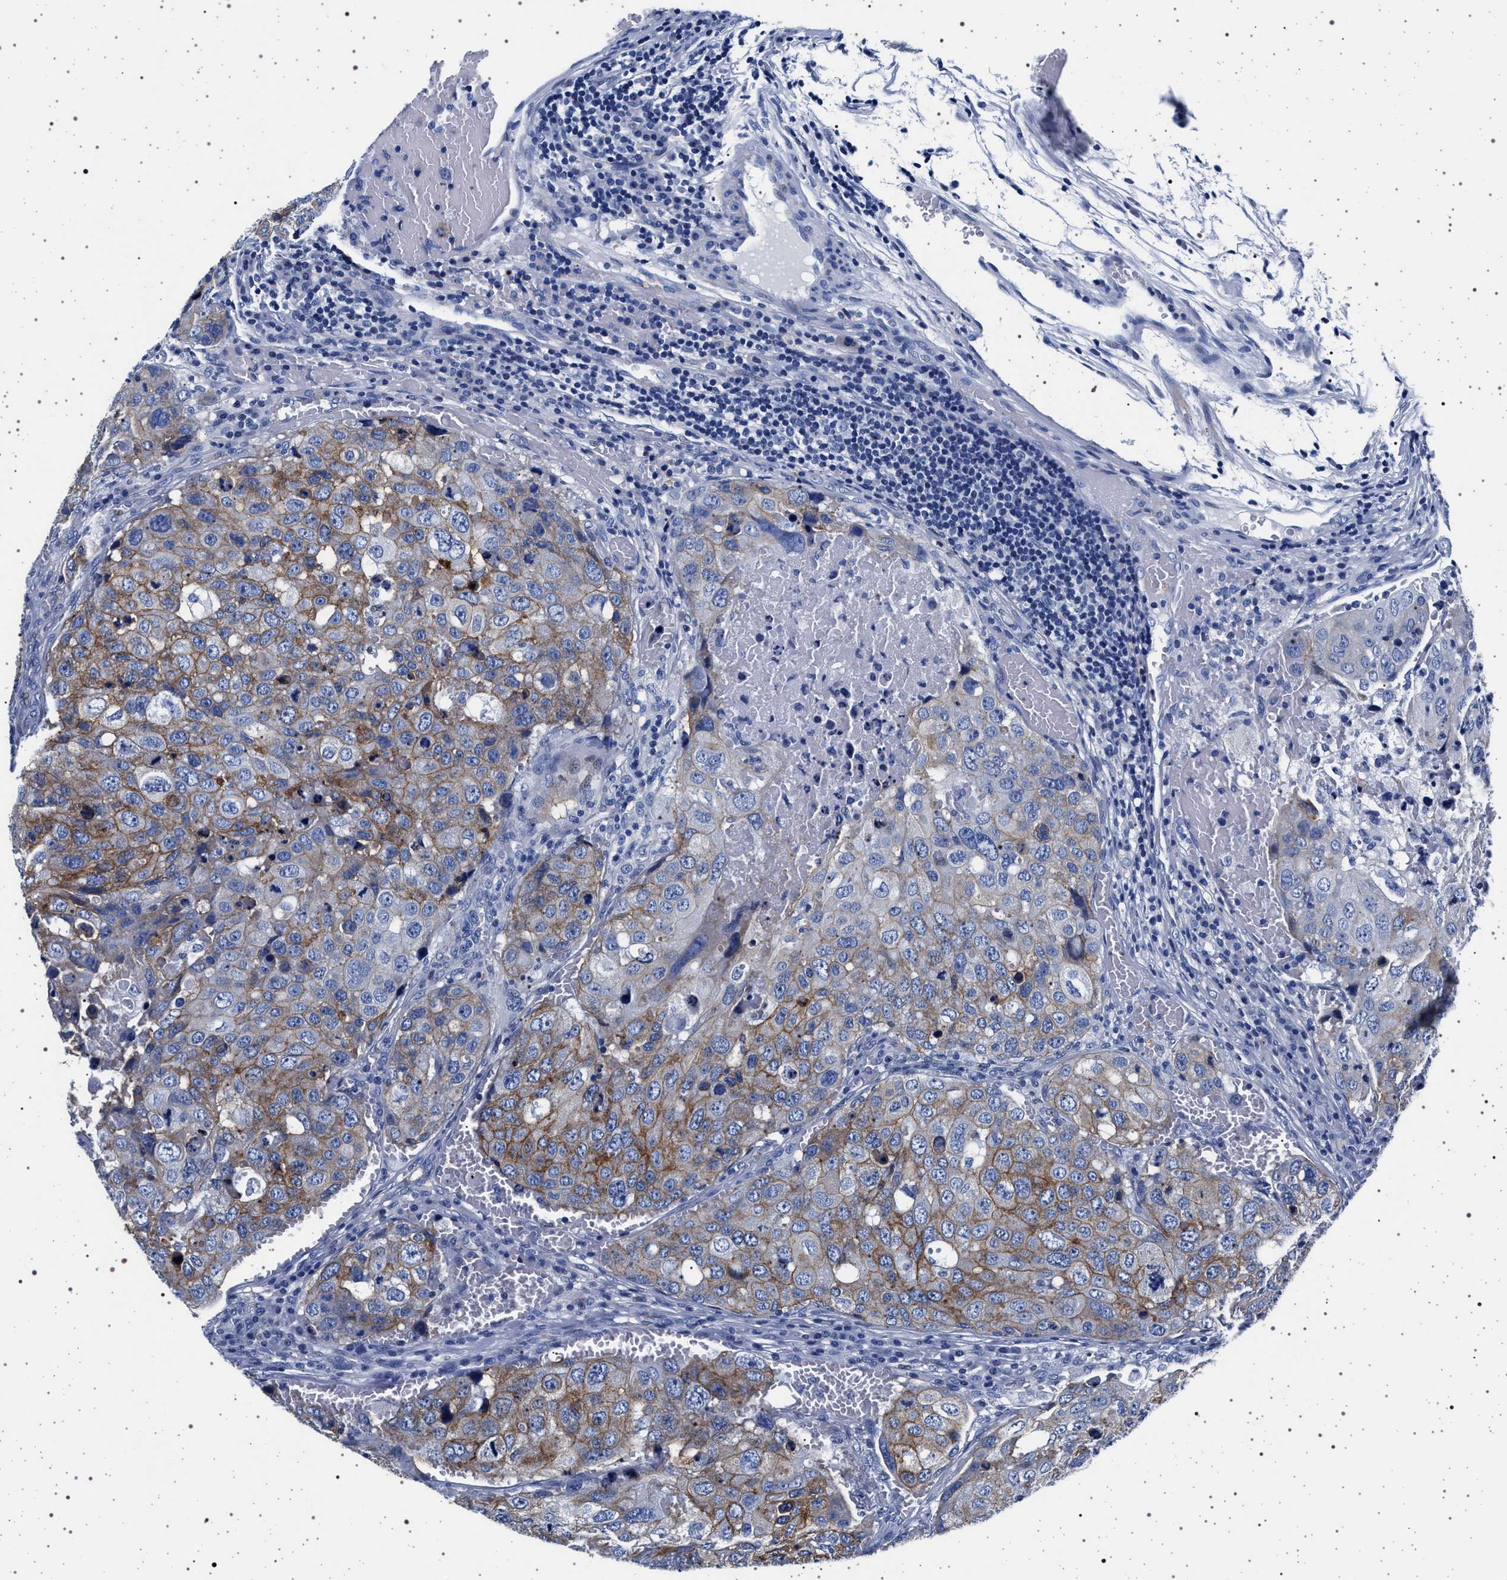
{"staining": {"intensity": "weak", "quantity": ">75%", "location": "cytoplasmic/membranous"}, "tissue": "urothelial cancer", "cell_type": "Tumor cells", "image_type": "cancer", "snomed": [{"axis": "morphology", "description": "Urothelial carcinoma, High grade"}, {"axis": "topography", "description": "Lymph node"}, {"axis": "topography", "description": "Urinary bladder"}], "caption": "Human urothelial cancer stained with a brown dye exhibits weak cytoplasmic/membranous positive expression in about >75% of tumor cells.", "gene": "SLC9A1", "patient": {"sex": "male", "age": 51}}